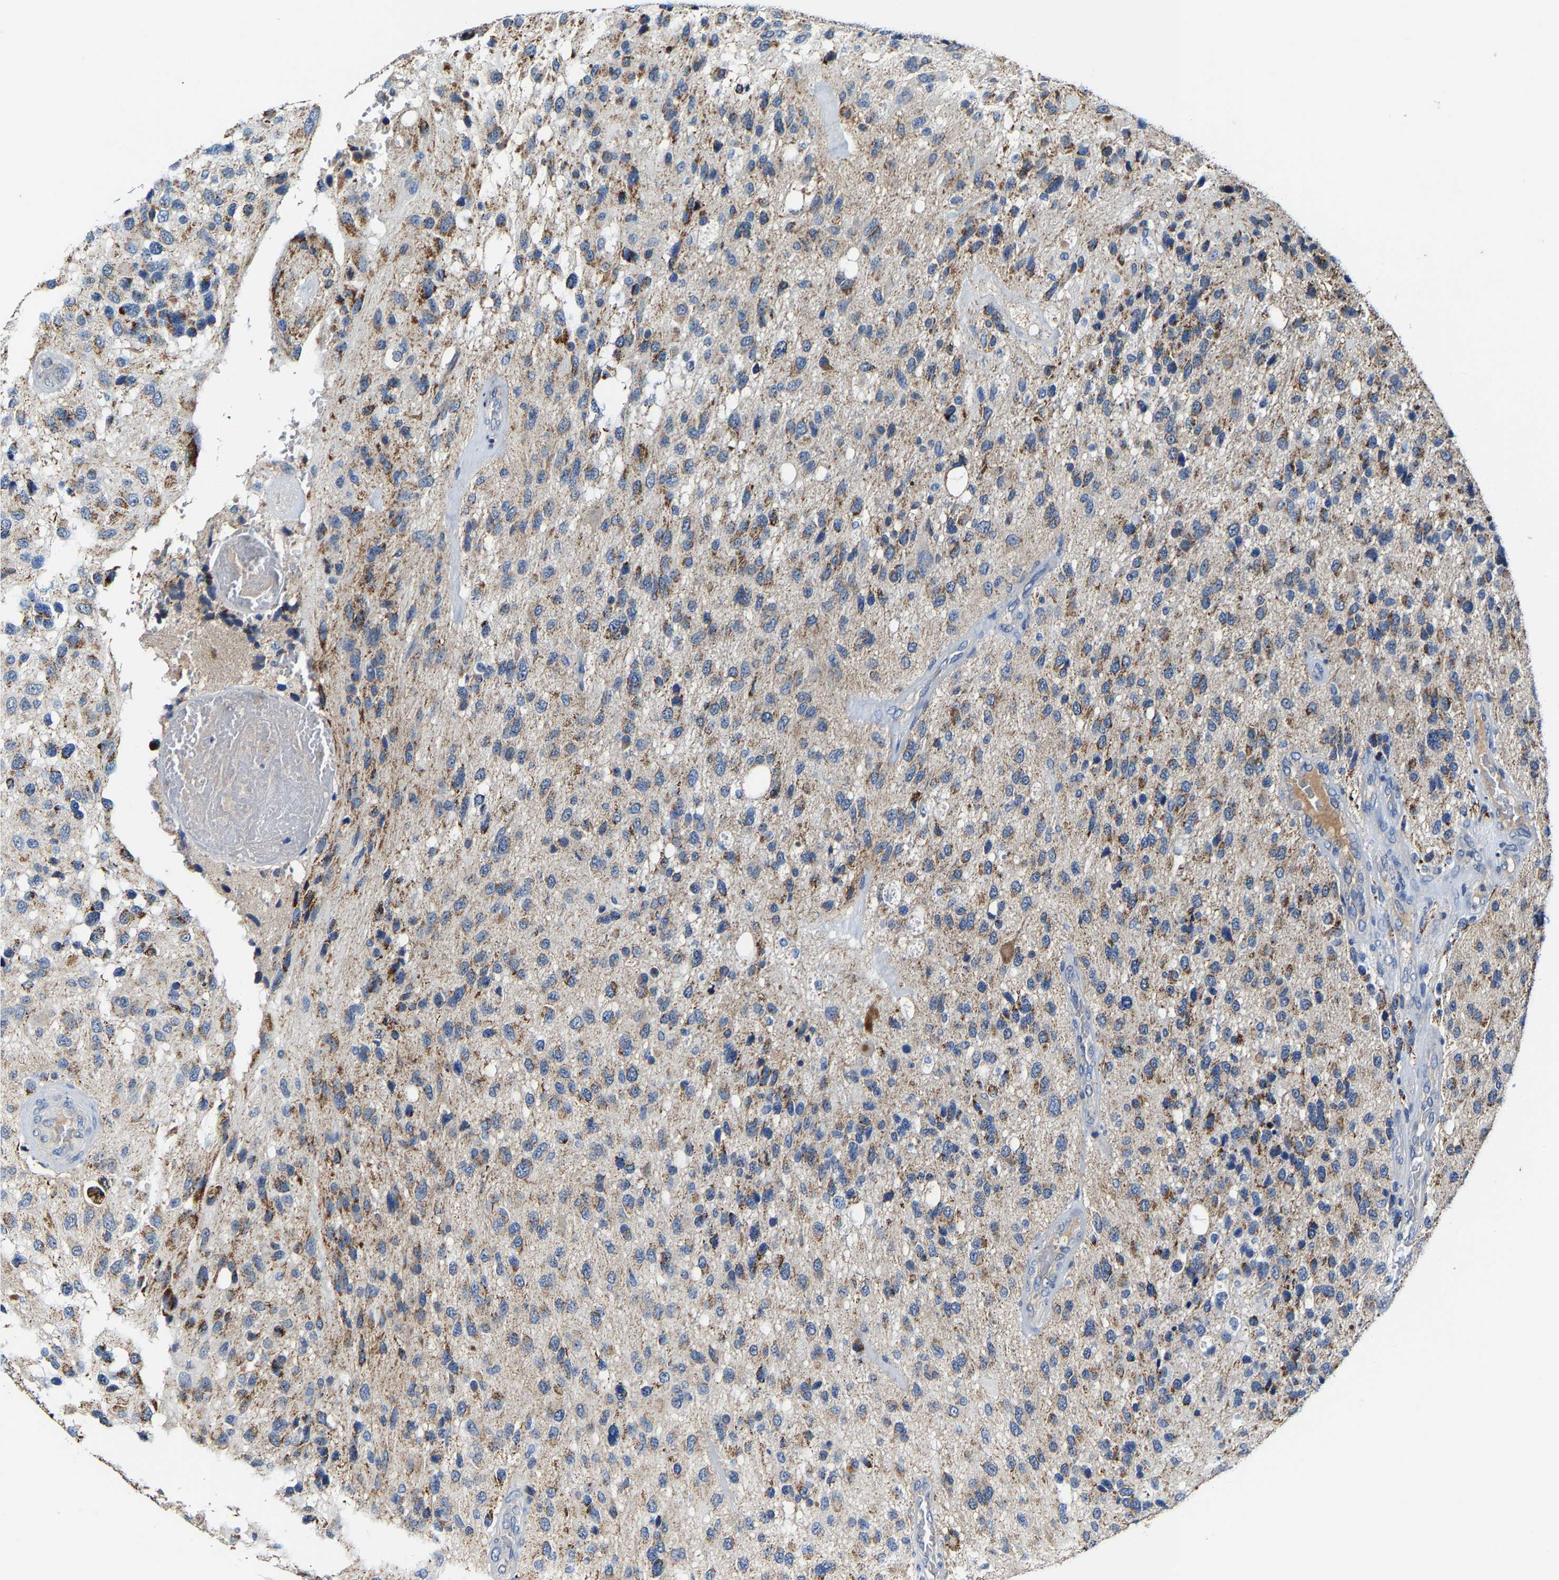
{"staining": {"intensity": "moderate", "quantity": "25%-75%", "location": "cytoplasmic/membranous"}, "tissue": "glioma", "cell_type": "Tumor cells", "image_type": "cancer", "snomed": [{"axis": "morphology", "description": "Glioma, malignant, High grade"}, {"axis": "topography", "description": "Brain"}], "caption": "Immunohistochemistry (DAB (3,3'-diaminobenzidine)) staining of glioma exhibits moderate cytoplasmic/membranous protein expression in about 25%-75% of tumor cells. Using DAB (brown) and hematoxylin (blue) stains, captured at high magnification using brightfield microscopy.", "gene": "SLC25A25", "patient": {"sex": "female", "age": 58}}